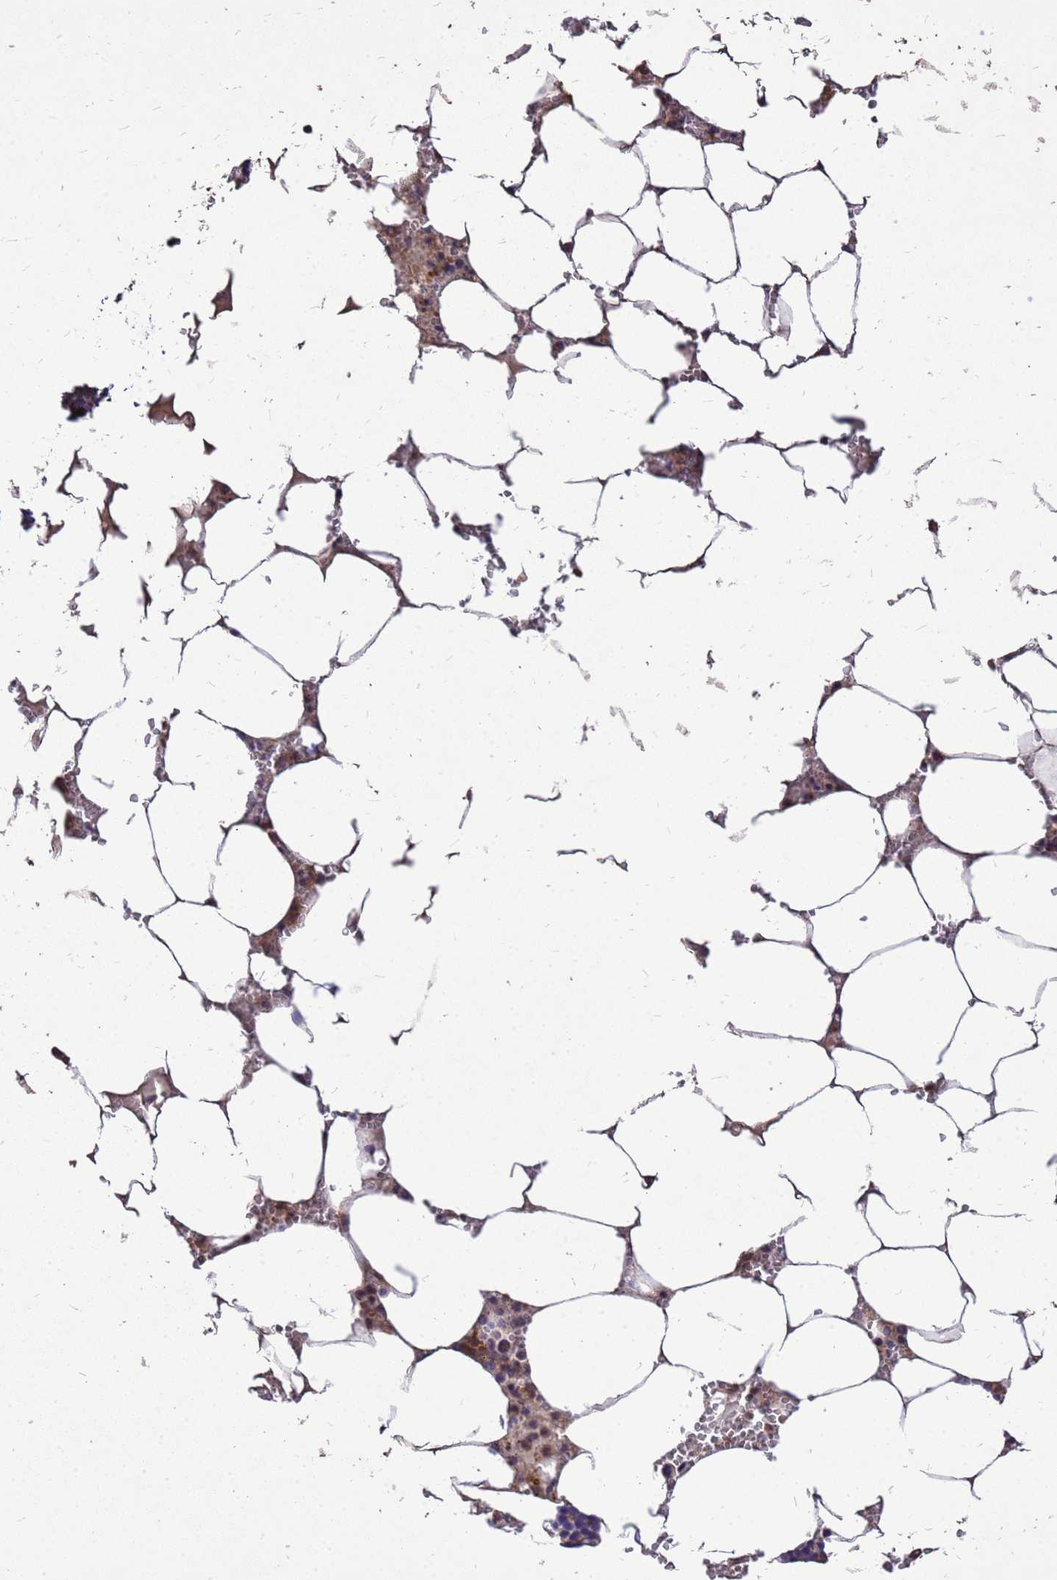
{"staining": {"intensity": "weak", "quantity": "25%-75%", "location": "cytoplasmic/membranous"}, "tissue": "bone marrow", "cell_type": "Hematopoietic cells", "image_type": "normal", "snomed": [{"axis": "morphology", "description": "Normal tissue, NOS"}, {"axis": "topography", "description": "Bone marrow"}], "caption": "Hematopoietic cells show weak cytoplasmic/membranous staining in approximately 25%-75% of cells in normal bone marrow.", "gene": "RSPRY1", "patient": {"sex": "male", "age": 70}}